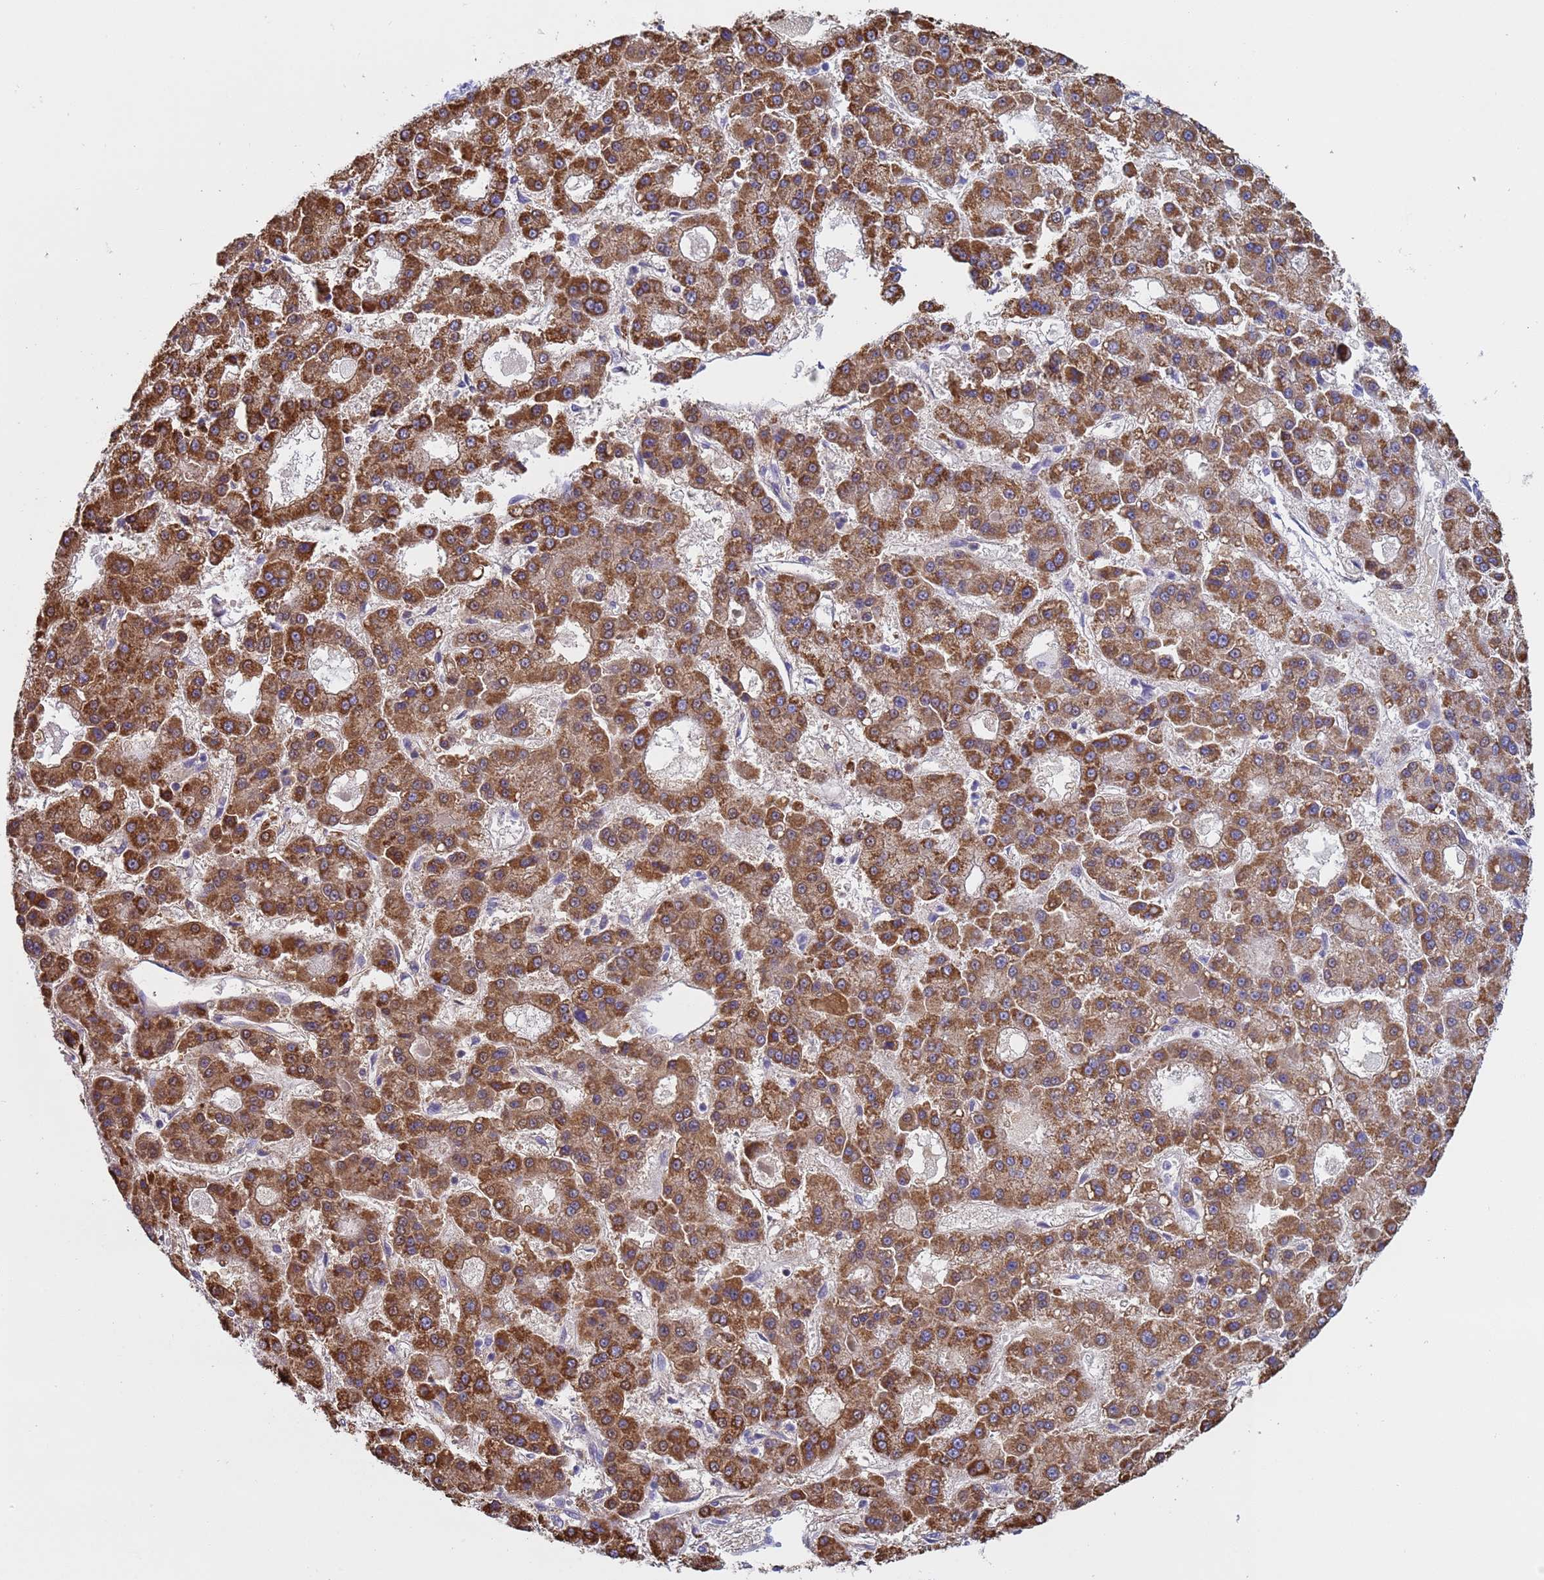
{"staining": {"intensity": "strong", "quantity": ">75%", "location": "cytoplasmic/membranous"}, "tissue": "liver cancer", "cell_type": "Tumor cells", "image_type": "cancer", "snomed": [{"axis": "morphology", "description": "Carcinoma, Hepatocellular, NOS"}, {"axis": "topography", "description": "Liver"}], "caption": "The immunohistochemical stain highlights strong cytoplasmic/membranous expression in tumor cells of liver cancer (hepatocellular carcinoma) tissue.", "gene": "CAPN7", "patient": {"sex": "male", "age": 70}}